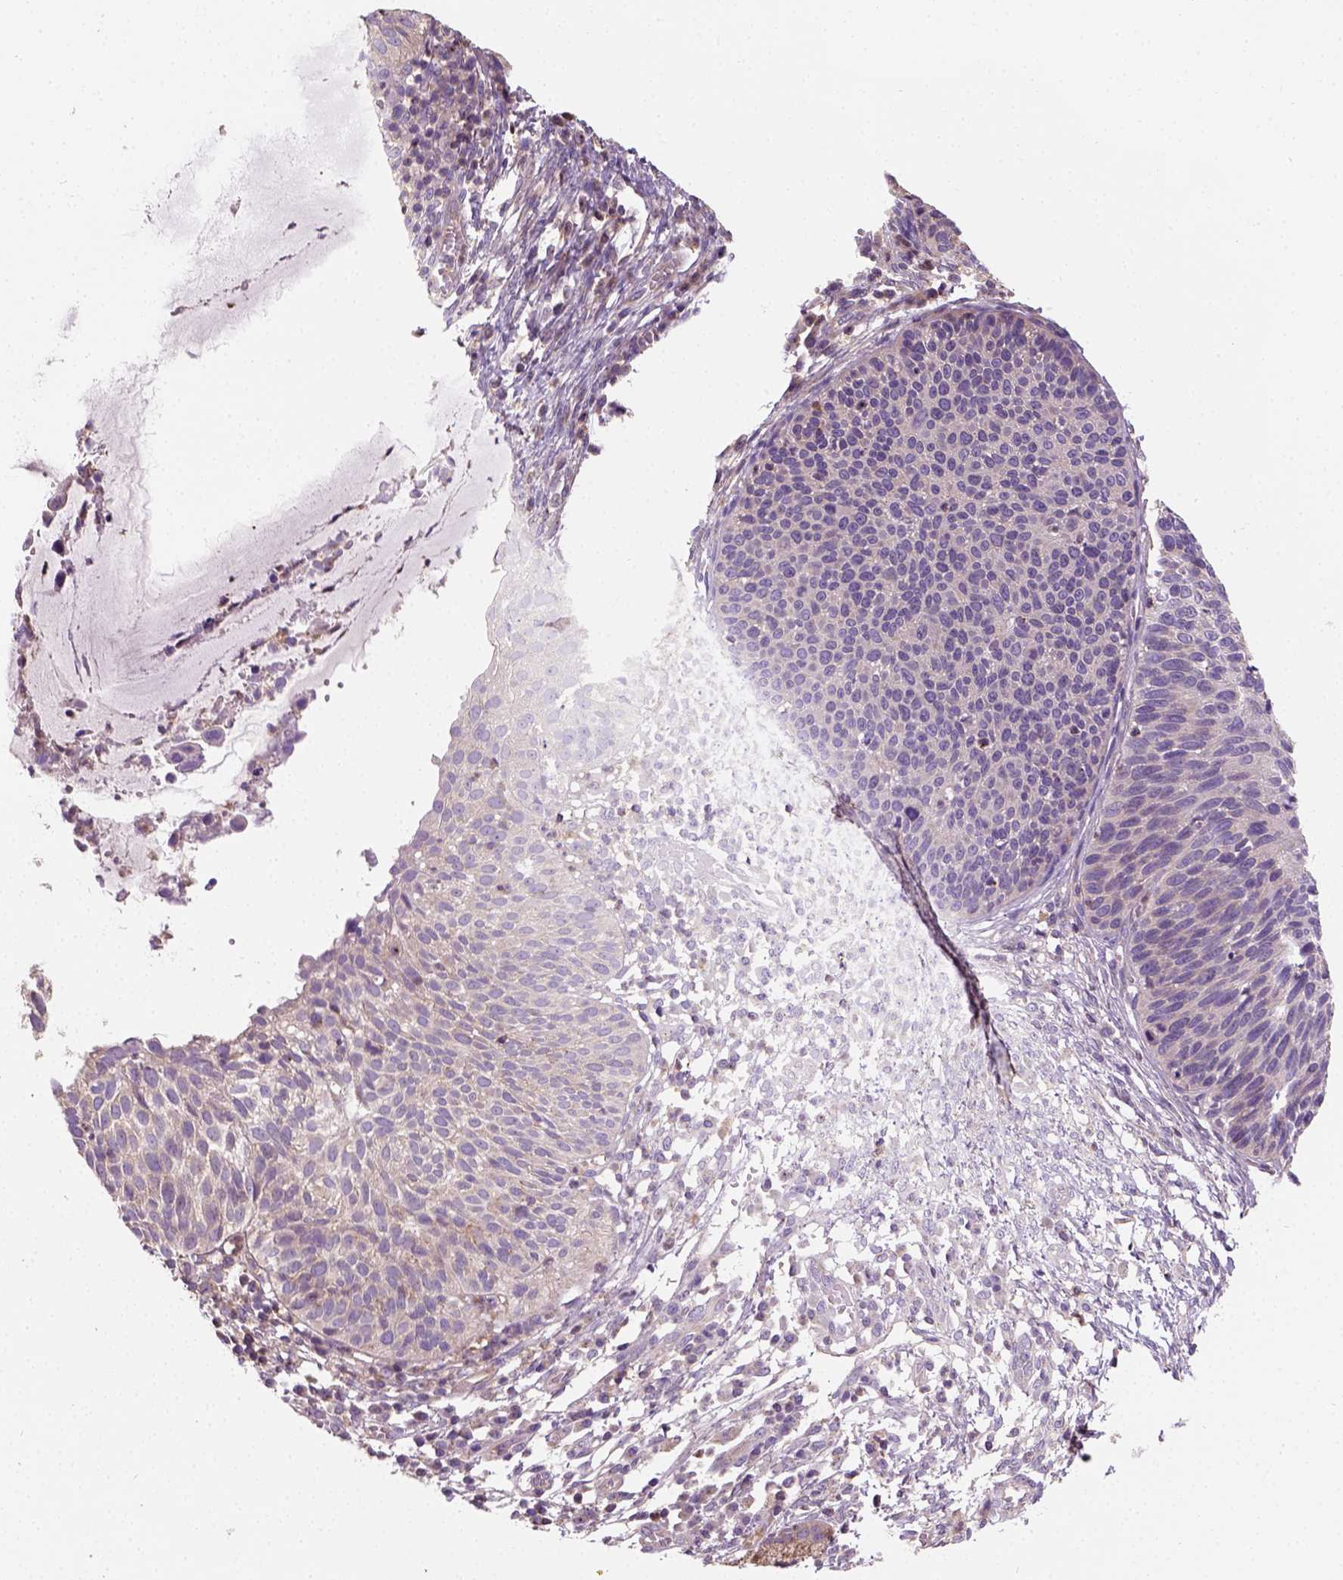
{"staining": {"intensity": "weak", "quantity": "25%-75%", "location": "cytoplasmic/membranous"}, "tissue": "cervical cancer", "cell_type": "Tumor cells", "image_type": "cancer", "snomed": [{"axis": "morphology", "description": "Squamous cell carcinoma, NOS"}, {"axis": "topography", "description": "Cervix"}], "caption": "Cervical cancer (squamous cell carcinoma) was stained to show a protein in brown. There is low levels of weak cytoplasmic/membranous staining in about 25%-75% of tumor cells. Immunohistochemistry stains the protein of interest in brown and the nuclei are stained blue.", "gene": "CRACR2A", "patient": {"sex": "female", "age": 36}}